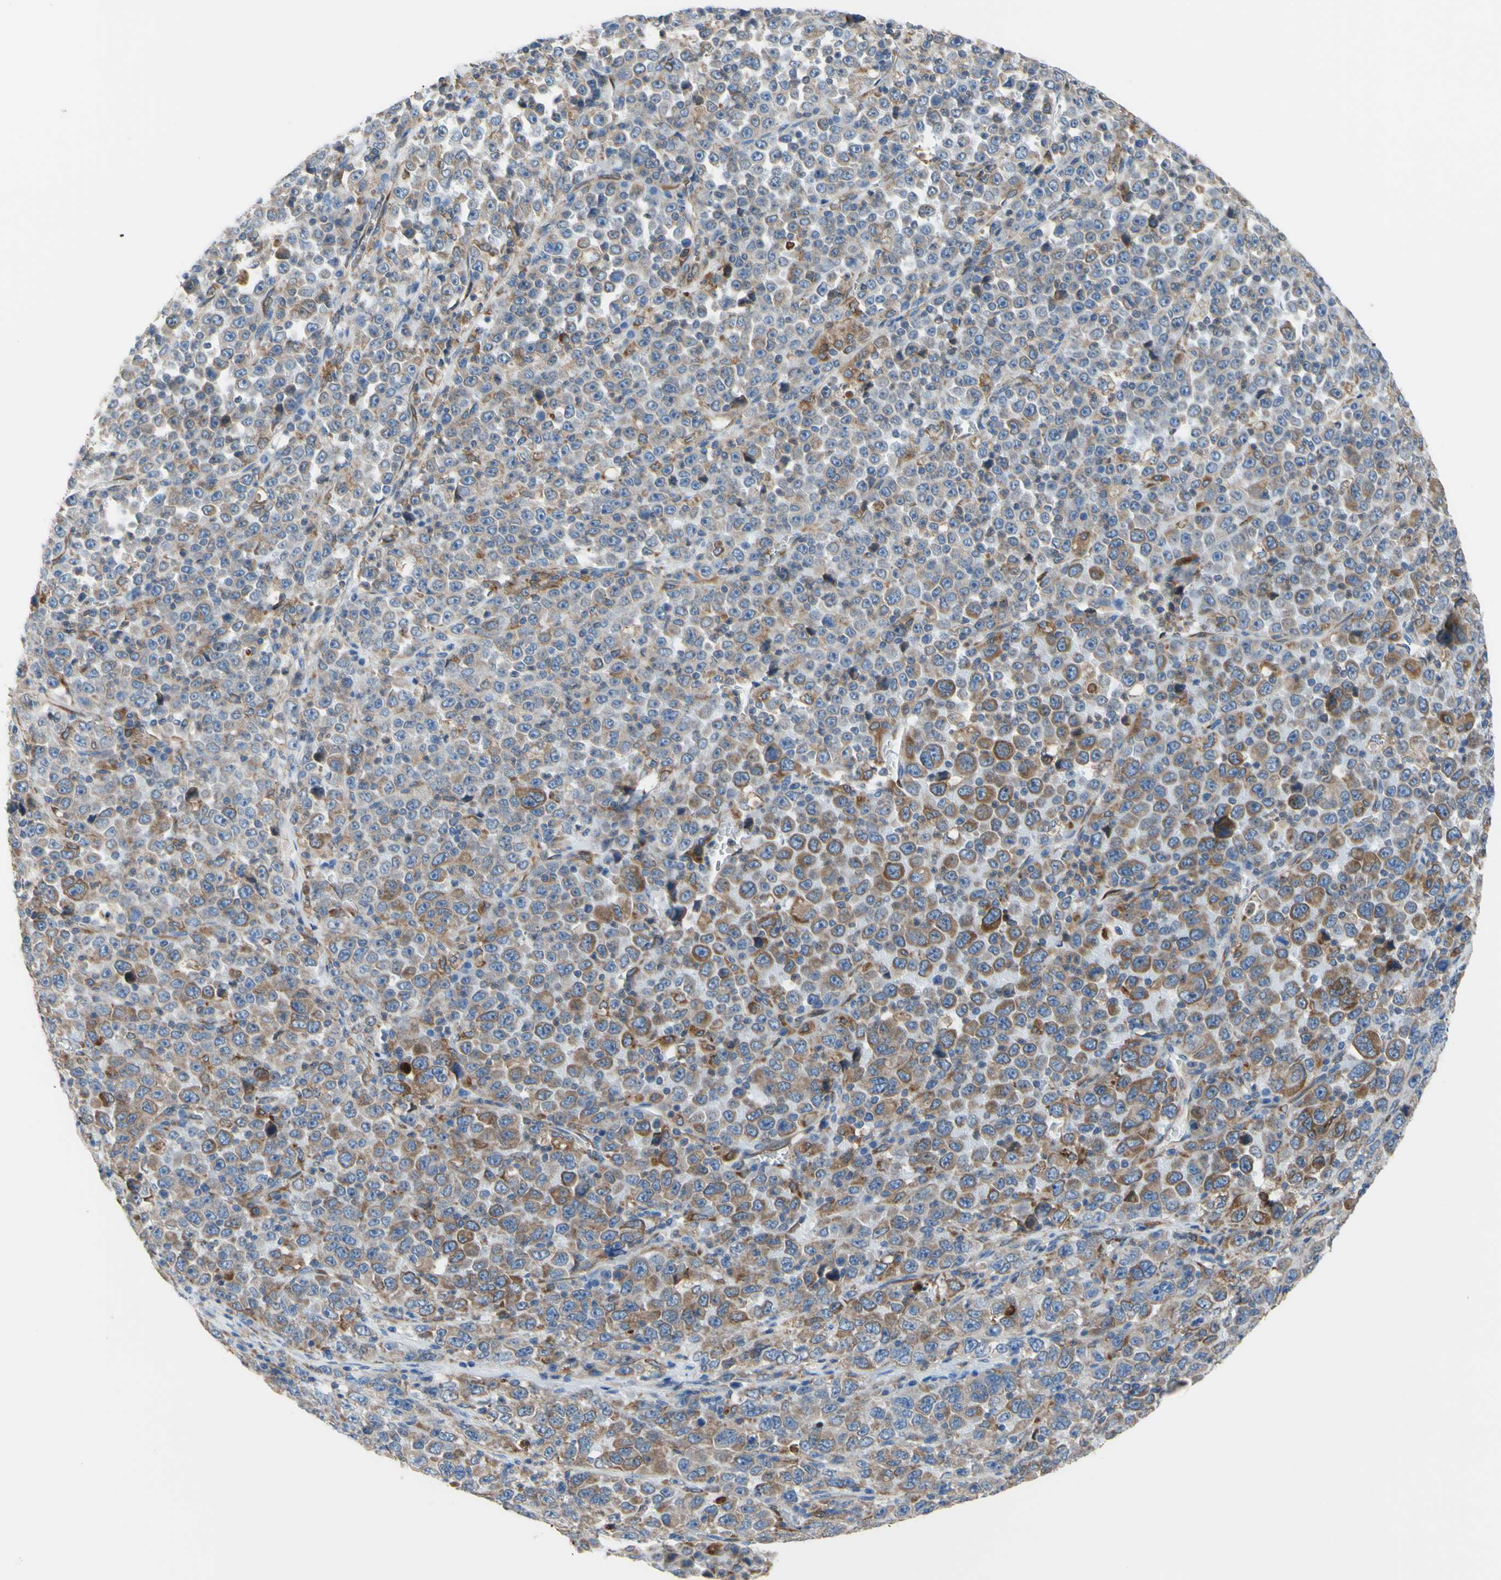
{"staining": {"intensity": "moderate", "quantity": "25%-75%", "location": "cytoplasmic/membranous"}, "tissue": "stomach cancer", "cell_type": "Tumor cells", "image_type": "cancer", "snomed": [{"axis": "morphology", "description": "Normal tissue, NOS"}, {"axis": "morphology", "description": "Adenocarcinoma, NOS"}, {"axis": "topography", "description": "Stomach, upper"}, {"axis": "topography", "description": "Stomach"}], "caption": "Stomach adenocarcinoma stained with immunohistochemistry (IHC) demonstrates moderate cytoplasmic/membranous expression in about 25%-75% of tumor cells.", "gene": "MGST2", "patient": {"sex": "male", "age": 59}}